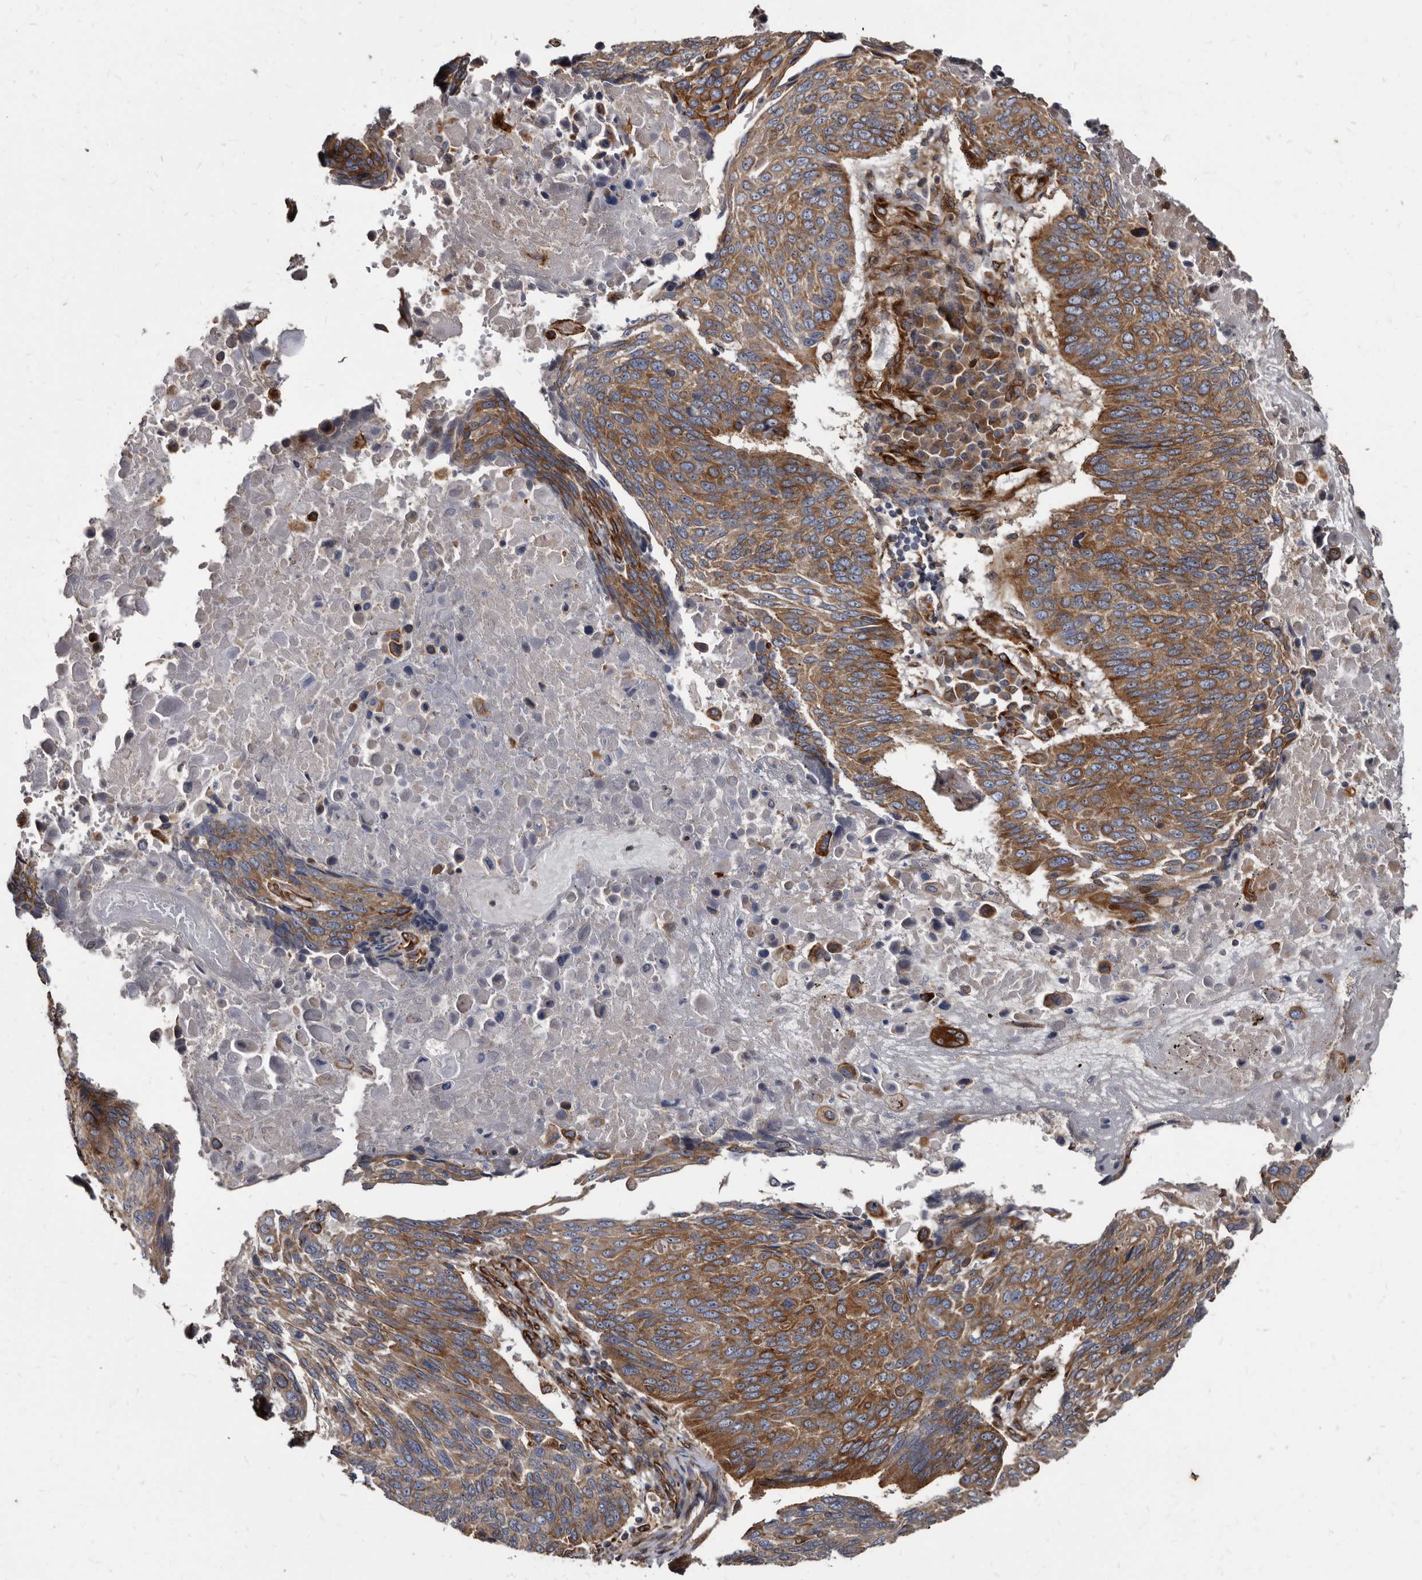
{"staining": {"intensity": "moderate", "quantity": ">75%", "location": "cytoplasmic/membranous"}, "tissue": "lung cancer", "cell_type": "Tumor cells", "image_type": "cancer", "snomed": [{"axis": "morphology", "description": "Squamous cell carcinoma, NOS"}, {"axis": "topography", "description": "Lung"}], "caption": "Protein staining exhibits moderate cytoplasmic/membranous staining in about >75% of tumor cells in squamous cell carcinoma (lung).", "gene": "KCTD20", "patient": {"sex": "male", "age": 66}}